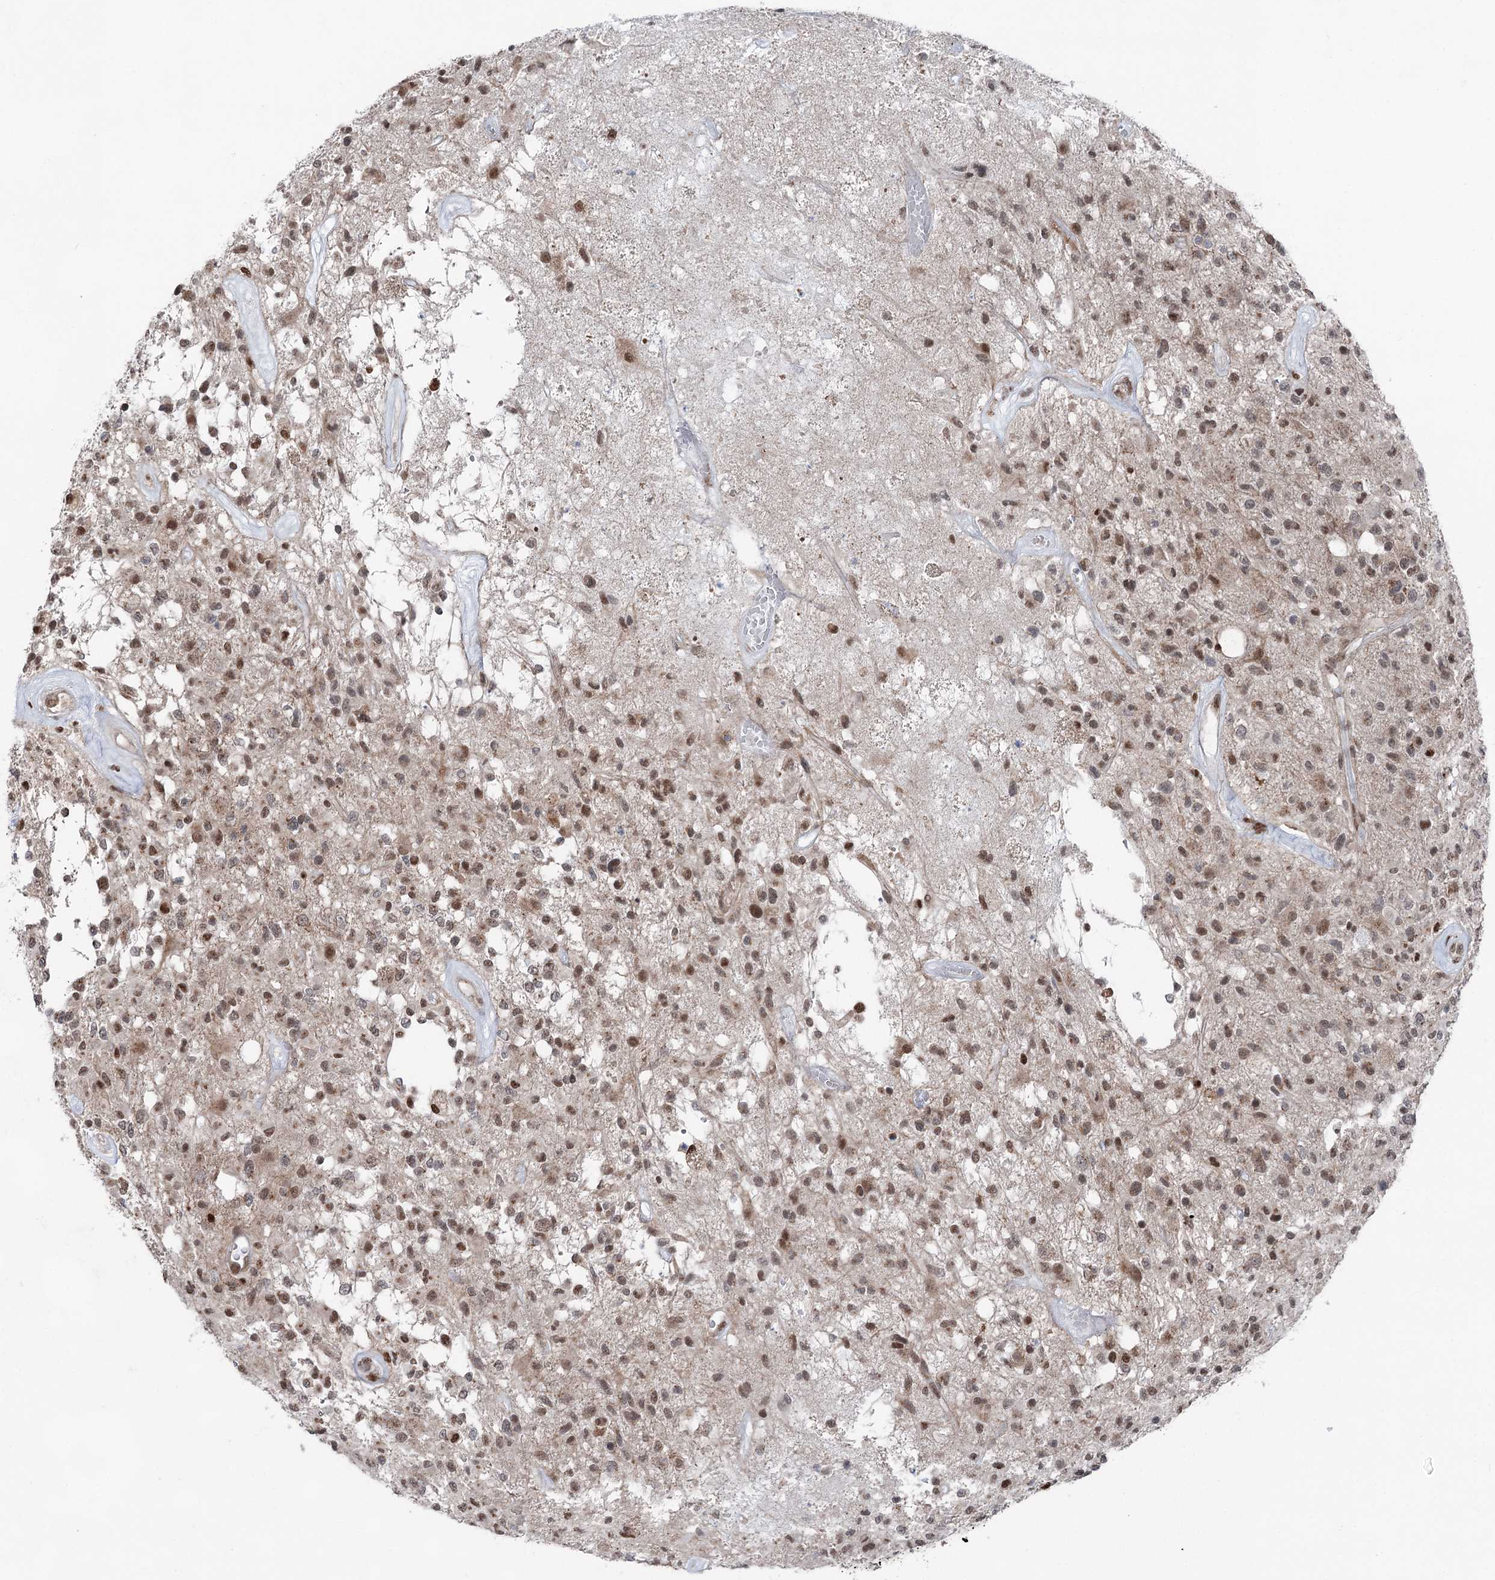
{"staining": {"intensity": "moderate", "quantity": "25%-75%", "location": "nuclear"}, "tissue": "glioma", "cell_type": "Tumor cells", "image_type": "cancer", "snomed": [{"axis": "morphology", "description": "Glioma, malignant, High grade"}, {"axis": "morphology", "description": "Glioblastoma, NOS"}, {"axis": "topography", "description": "Brain"}], "caption": "IHC photomicrograph of neoplastic tissue: glioma stained using IHC reveals medium levels of moderate protein expression localized specifically in the nuclear of tumor cells, appearing as a nuclear brown color.", "gene": "ZCCHC8", "patient": {"sex": "male", "age": 60}}